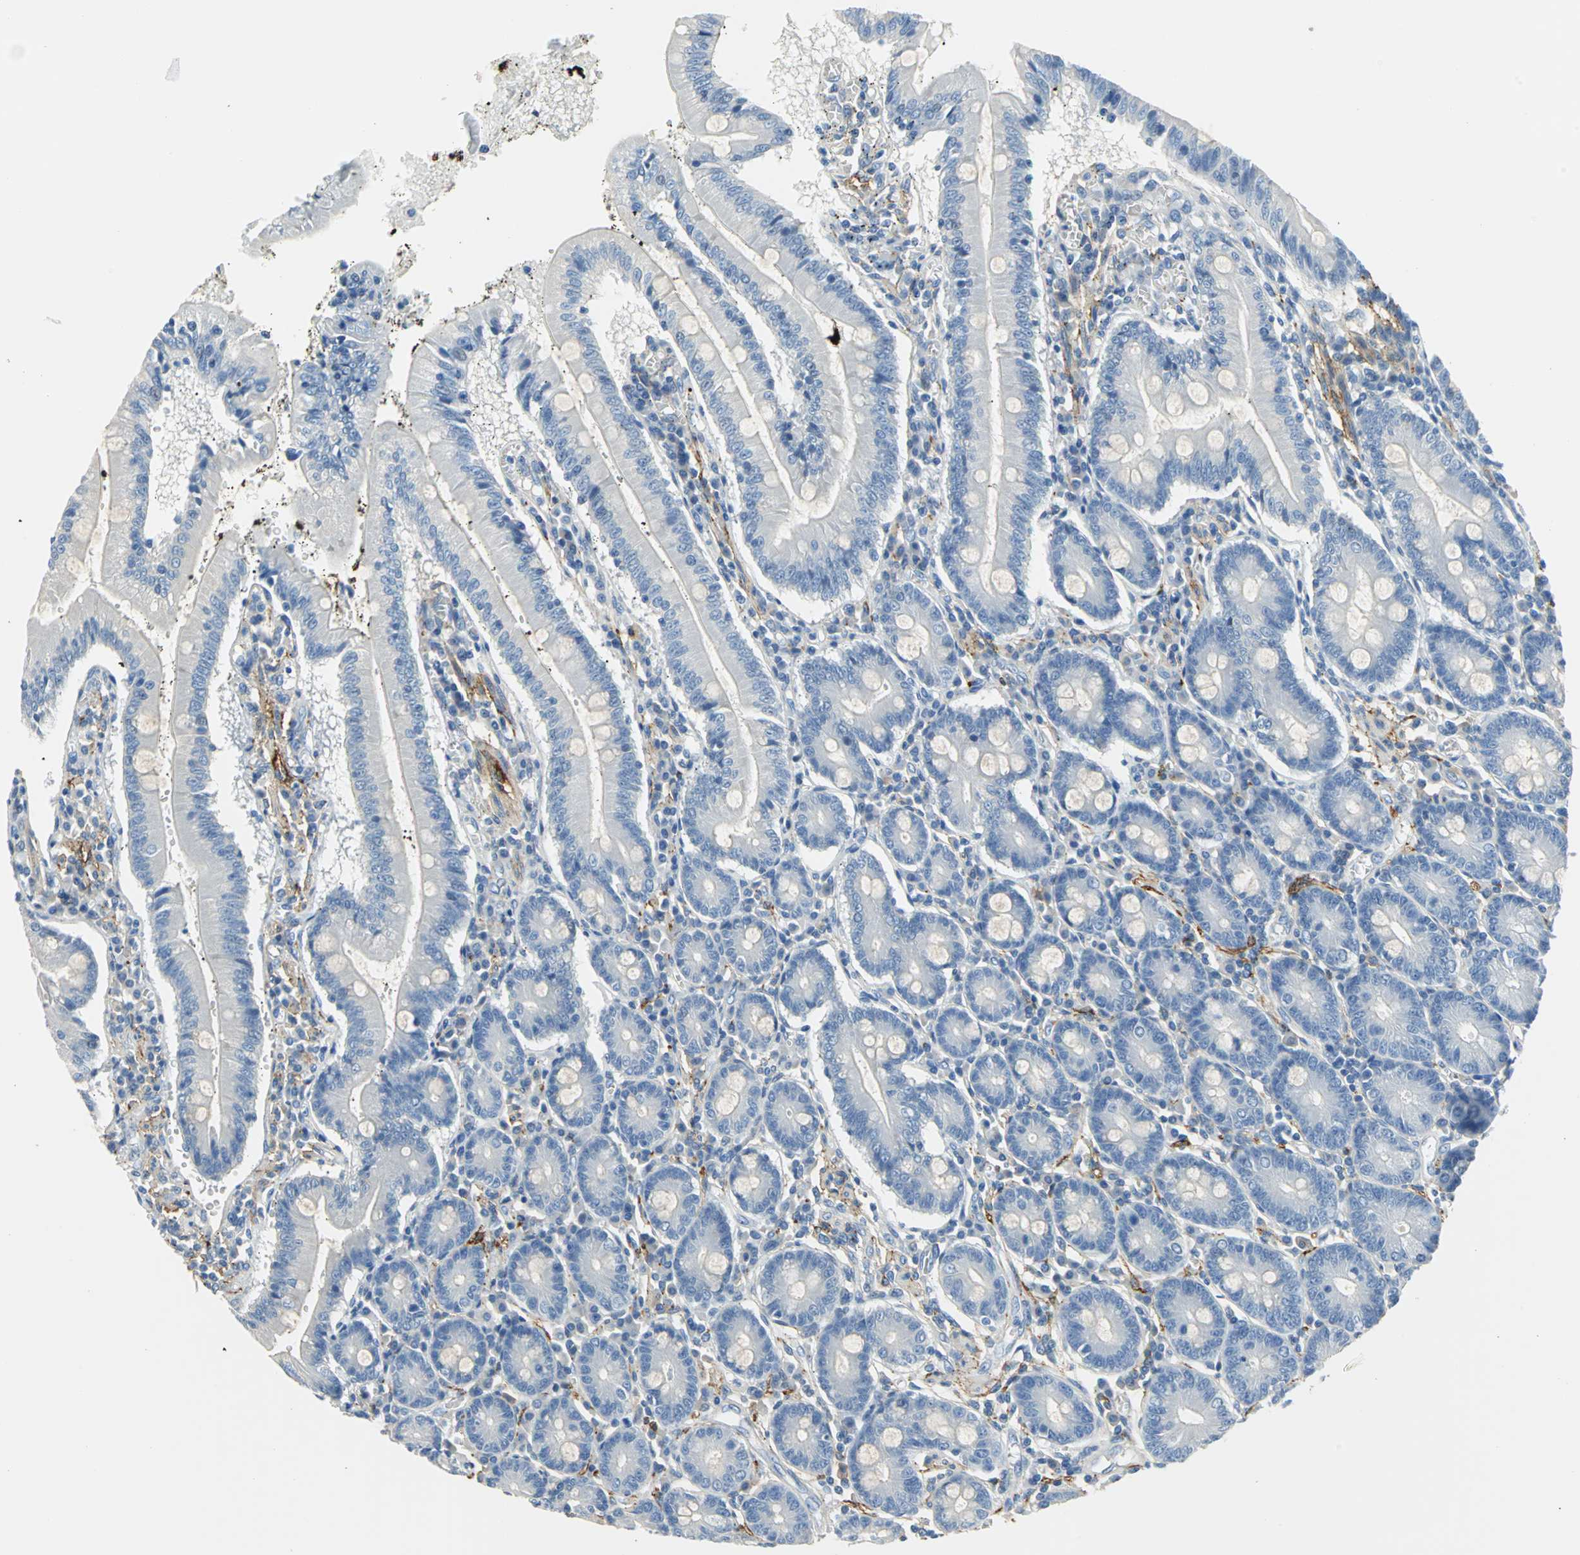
{"staining": {"intensity": "weak", "quantity": "<25%", "location": "cytoplasmic/membranous"}, "tissue": "small intestine", "cell_type": "Glandular cells", "image_type": "normal", "snomed": [{"axis": "morphology", "description": "Normal tissue, NOS"}, {"axis": "topography", "description": "Small intestine"}], "caption": "This is an immunohistochemistry image of benign small intestine. There is no positivity in glandular cells.", "gene": "AKAP12", "patient": {"sex": "male", "age": 71}}